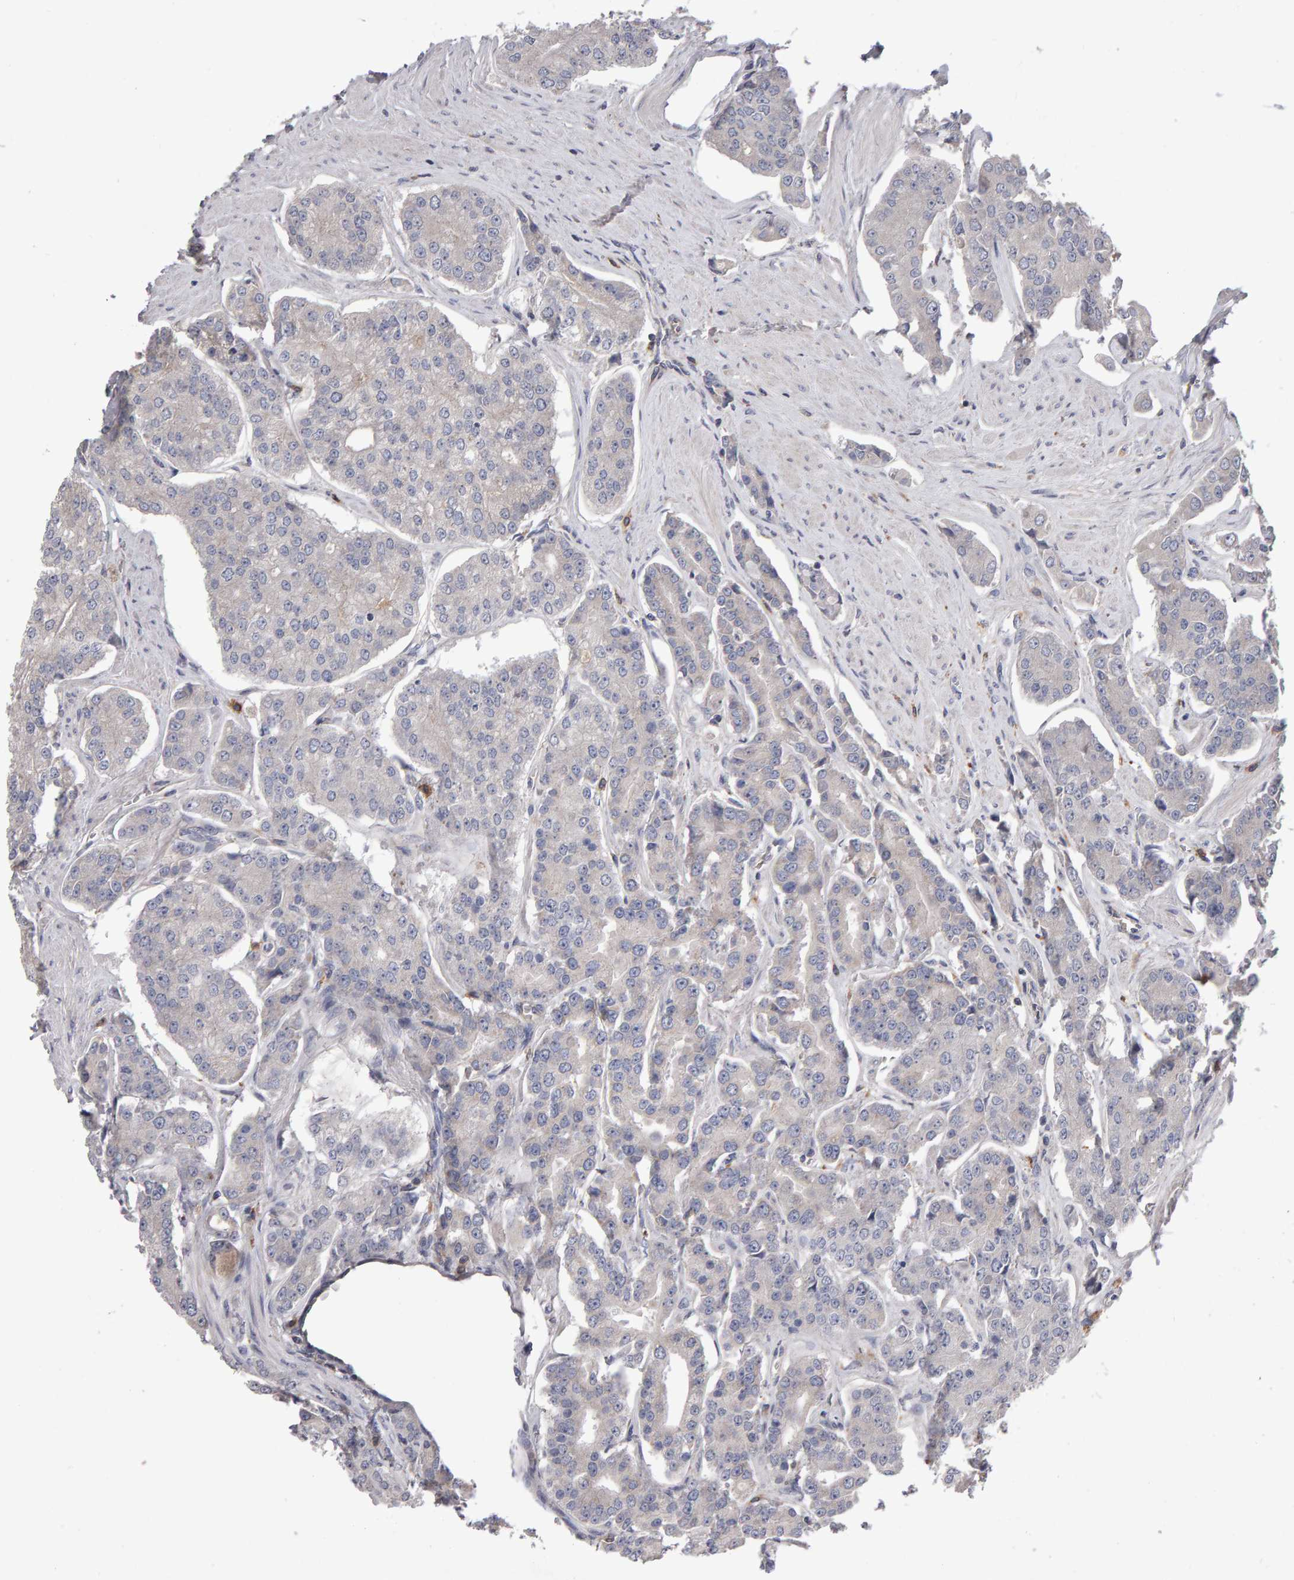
{"staining": {"intensity": "negative", "quantity": "none", "location": "none"}, "tissue": "prostate cancer", "cell_type": "Tumor cells", "image_type": "cancer", "snomed": [{"axis": "morphology", "description": "Adenocarcinoma, High grade"}, {"axis": "topography", "description": "Prostate"}], "caption": "IHC of prostate cancer (high-grade adenocarcinoma) exhibits no expression in tumor cells.", "gene": "PGS1", "patient": {"sex": "male", "age": 71}}